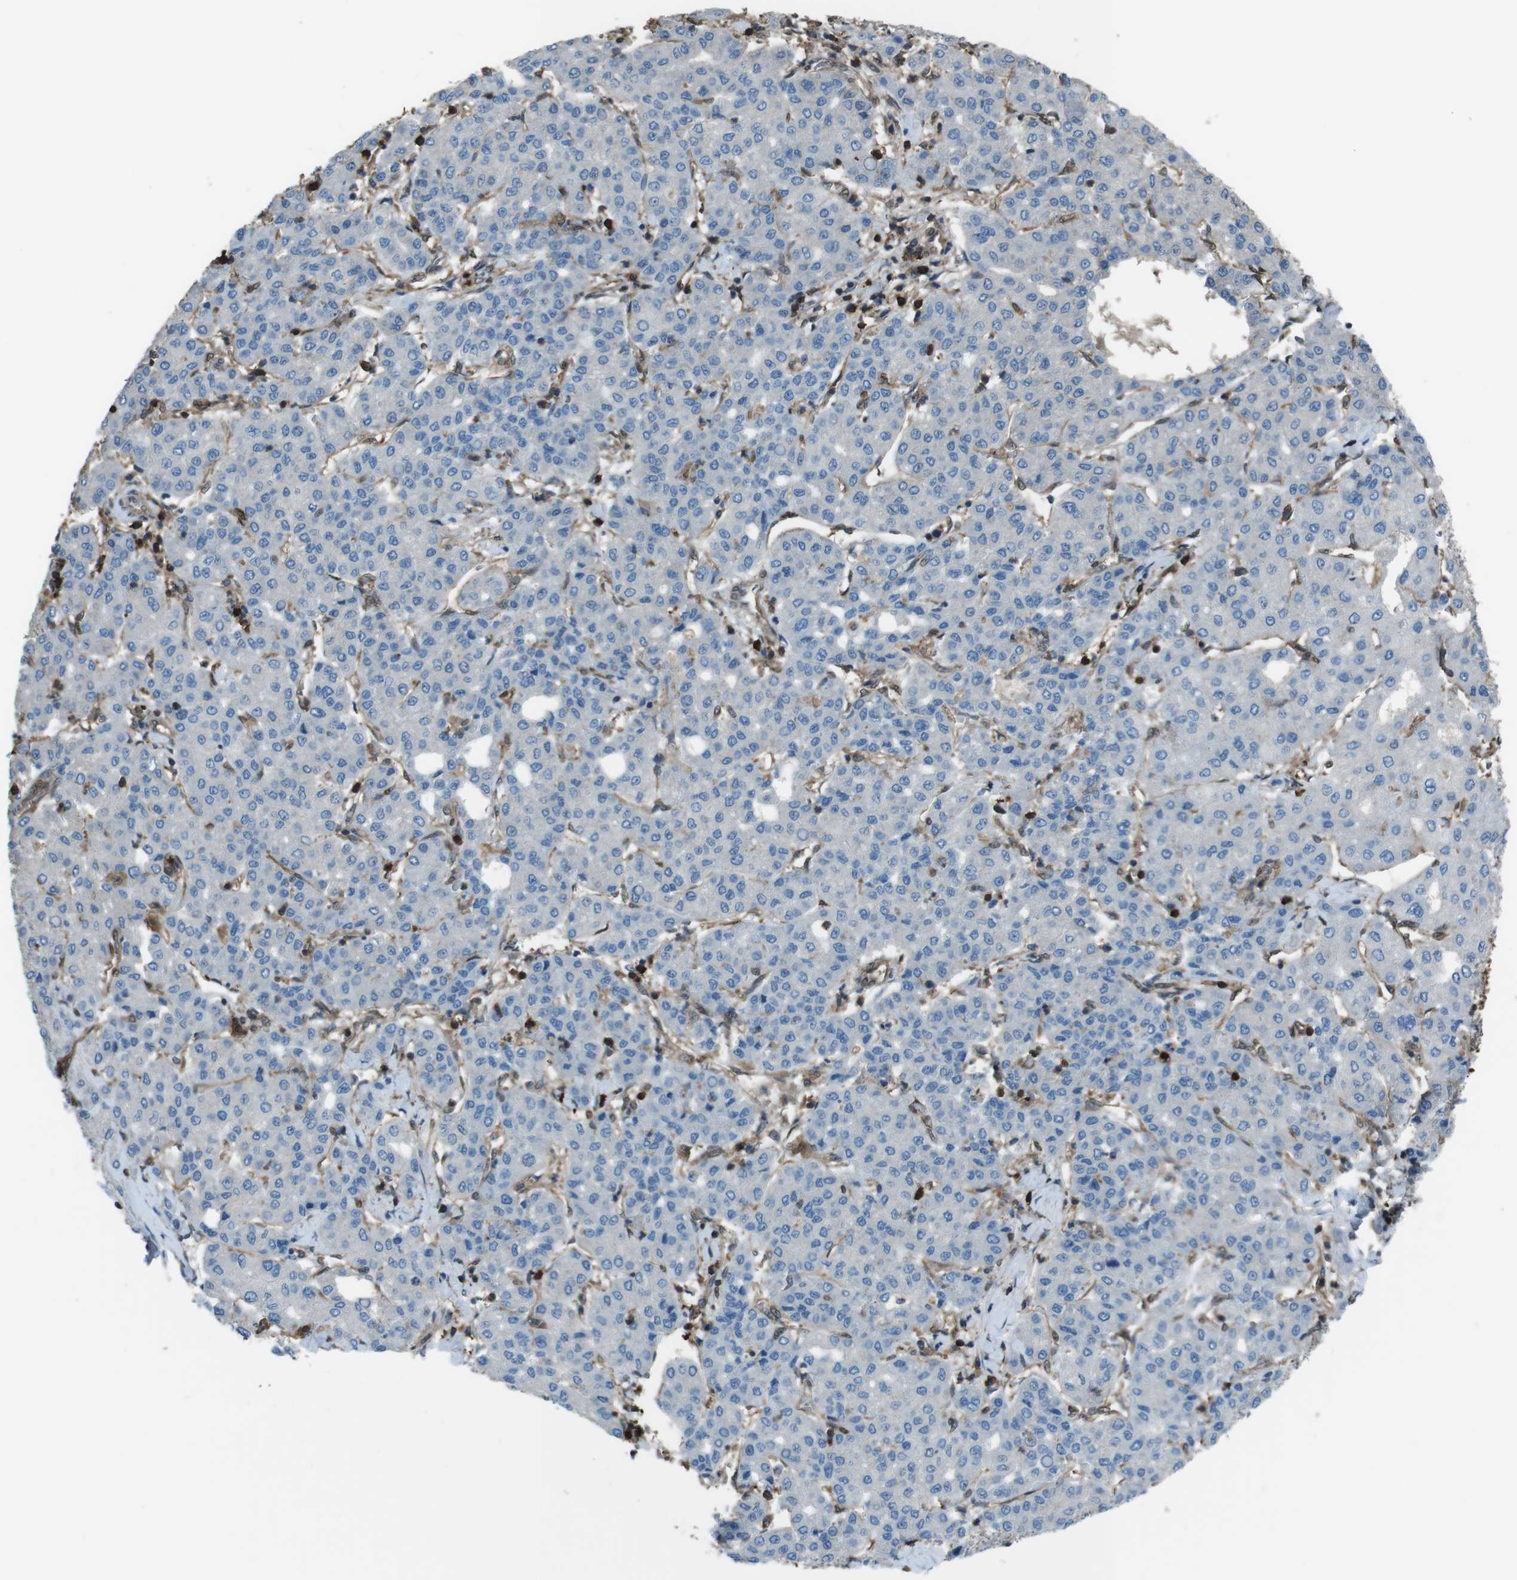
{"staining": {"intensity": "negative", "quantity": "none", "location": "none"}, "tissue": "liver cancer", "cell_type": "Tumor cells", "image_type": "cancer", "snomed": [{"axis": "morphology", "description": "Carcinoma, Hepatocellular, NOS"}, {"axis": "topography", "description": "Liver"}], "caption": "Immunohistochemistry (IHC) micrograph of liver cancer (hepatocellular carcinoma) stained for a protein (brown), which shows no positivity in tumor cells.", "gene": "TWSG1", "patient": {"sex": "male", "age": 65}}